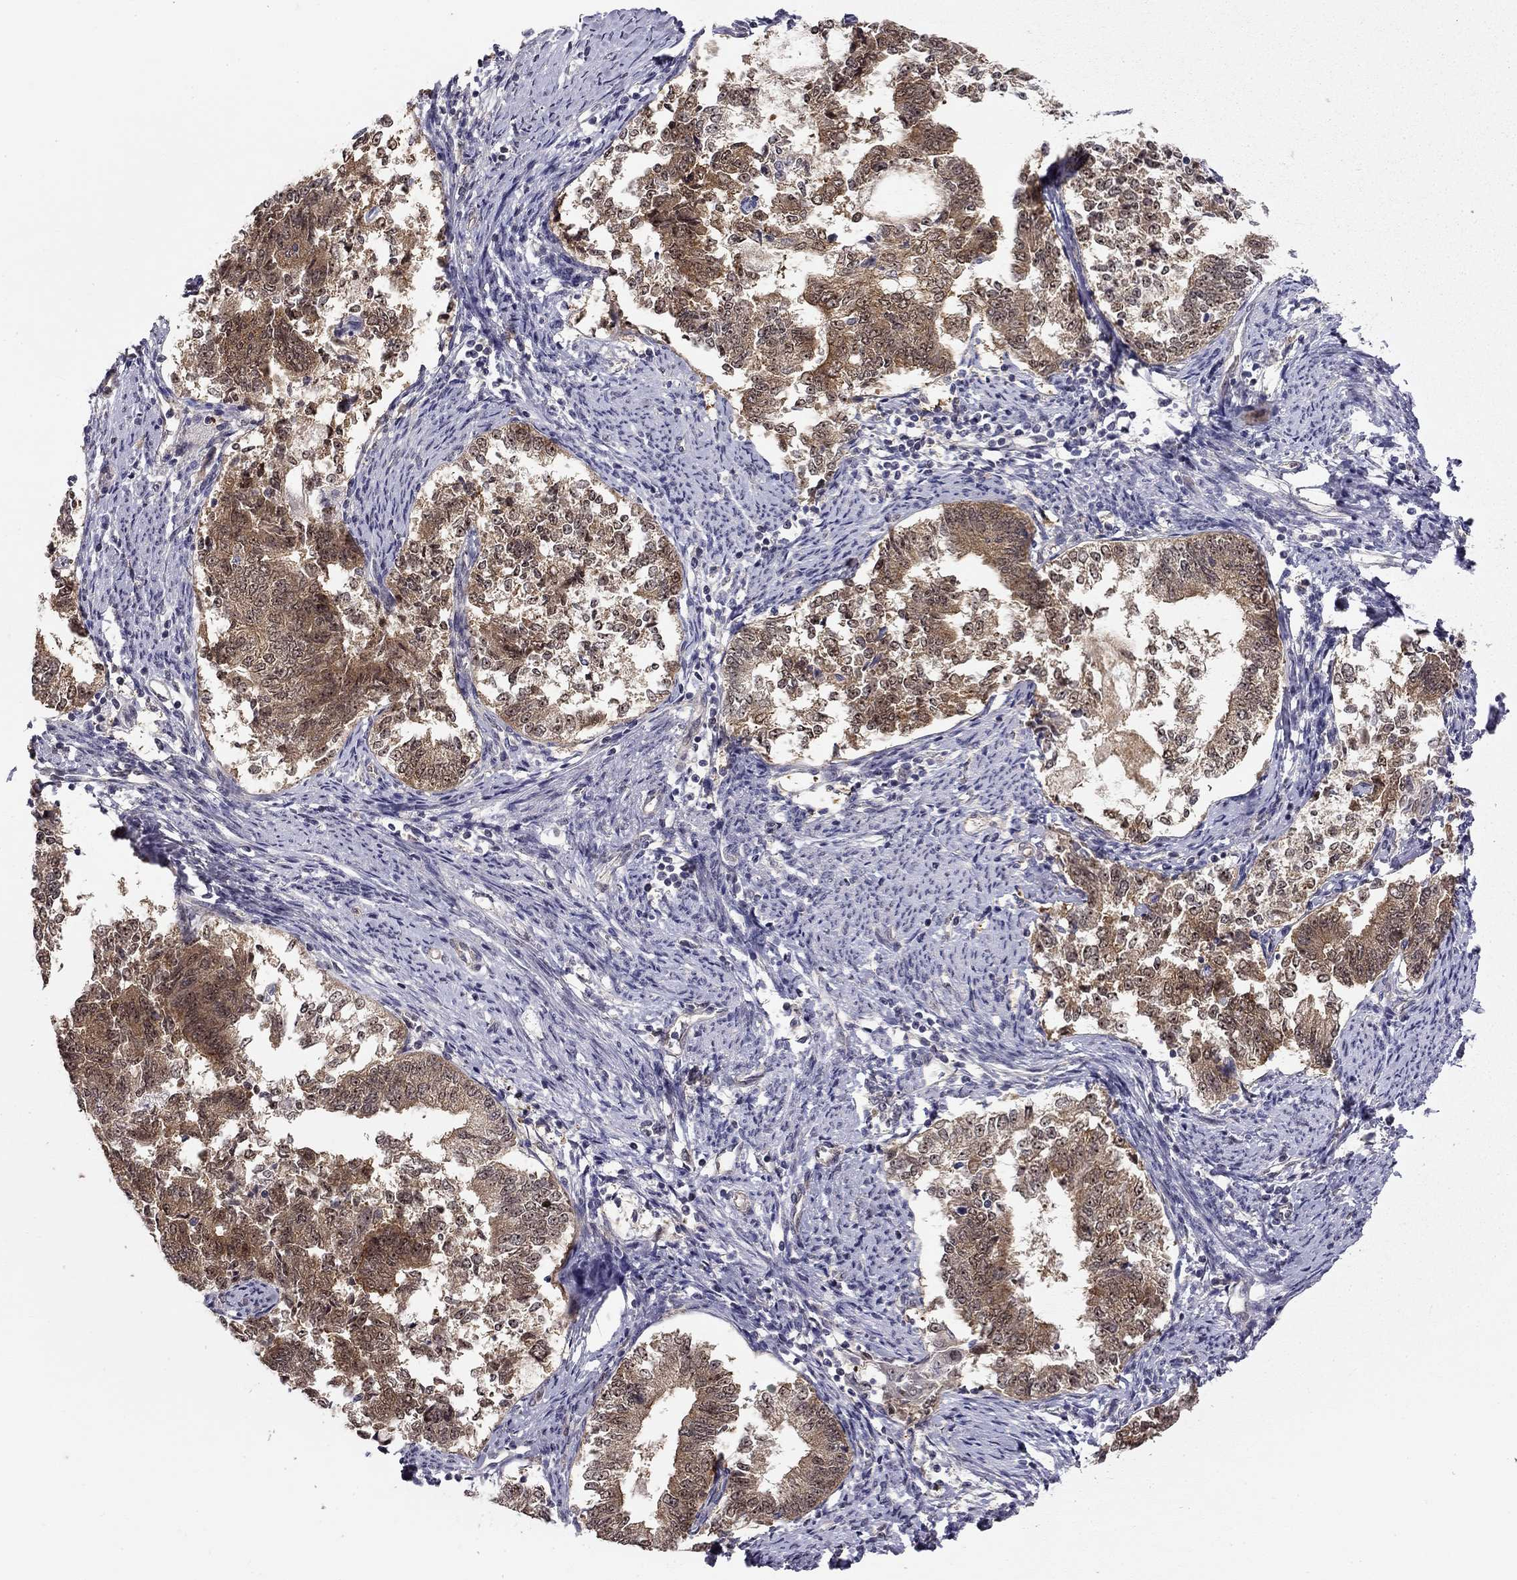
{"staining": {"intensity": "moderate", "quantity": ">75%", "location": "cytoplasmic/membranous"}, "tissue": "endometrial cancer", "cell_type": "Tumor cells", "image_type": "cancer", "snomed": [{"axis": "morphology", "description": "Adenocarcinoma, NOS"}, {"axis": "topography", "description": "Endometrium"}], "caption": "Protein positivity by immunohistochemistry (IHC) shows moderate cytoplasmic/membranous positivity in approximately >75% of tumor cells in endometrial adenocarcinoma.", "gene": "STXBP6", "patient": {"sex": "female", "age": 65}}